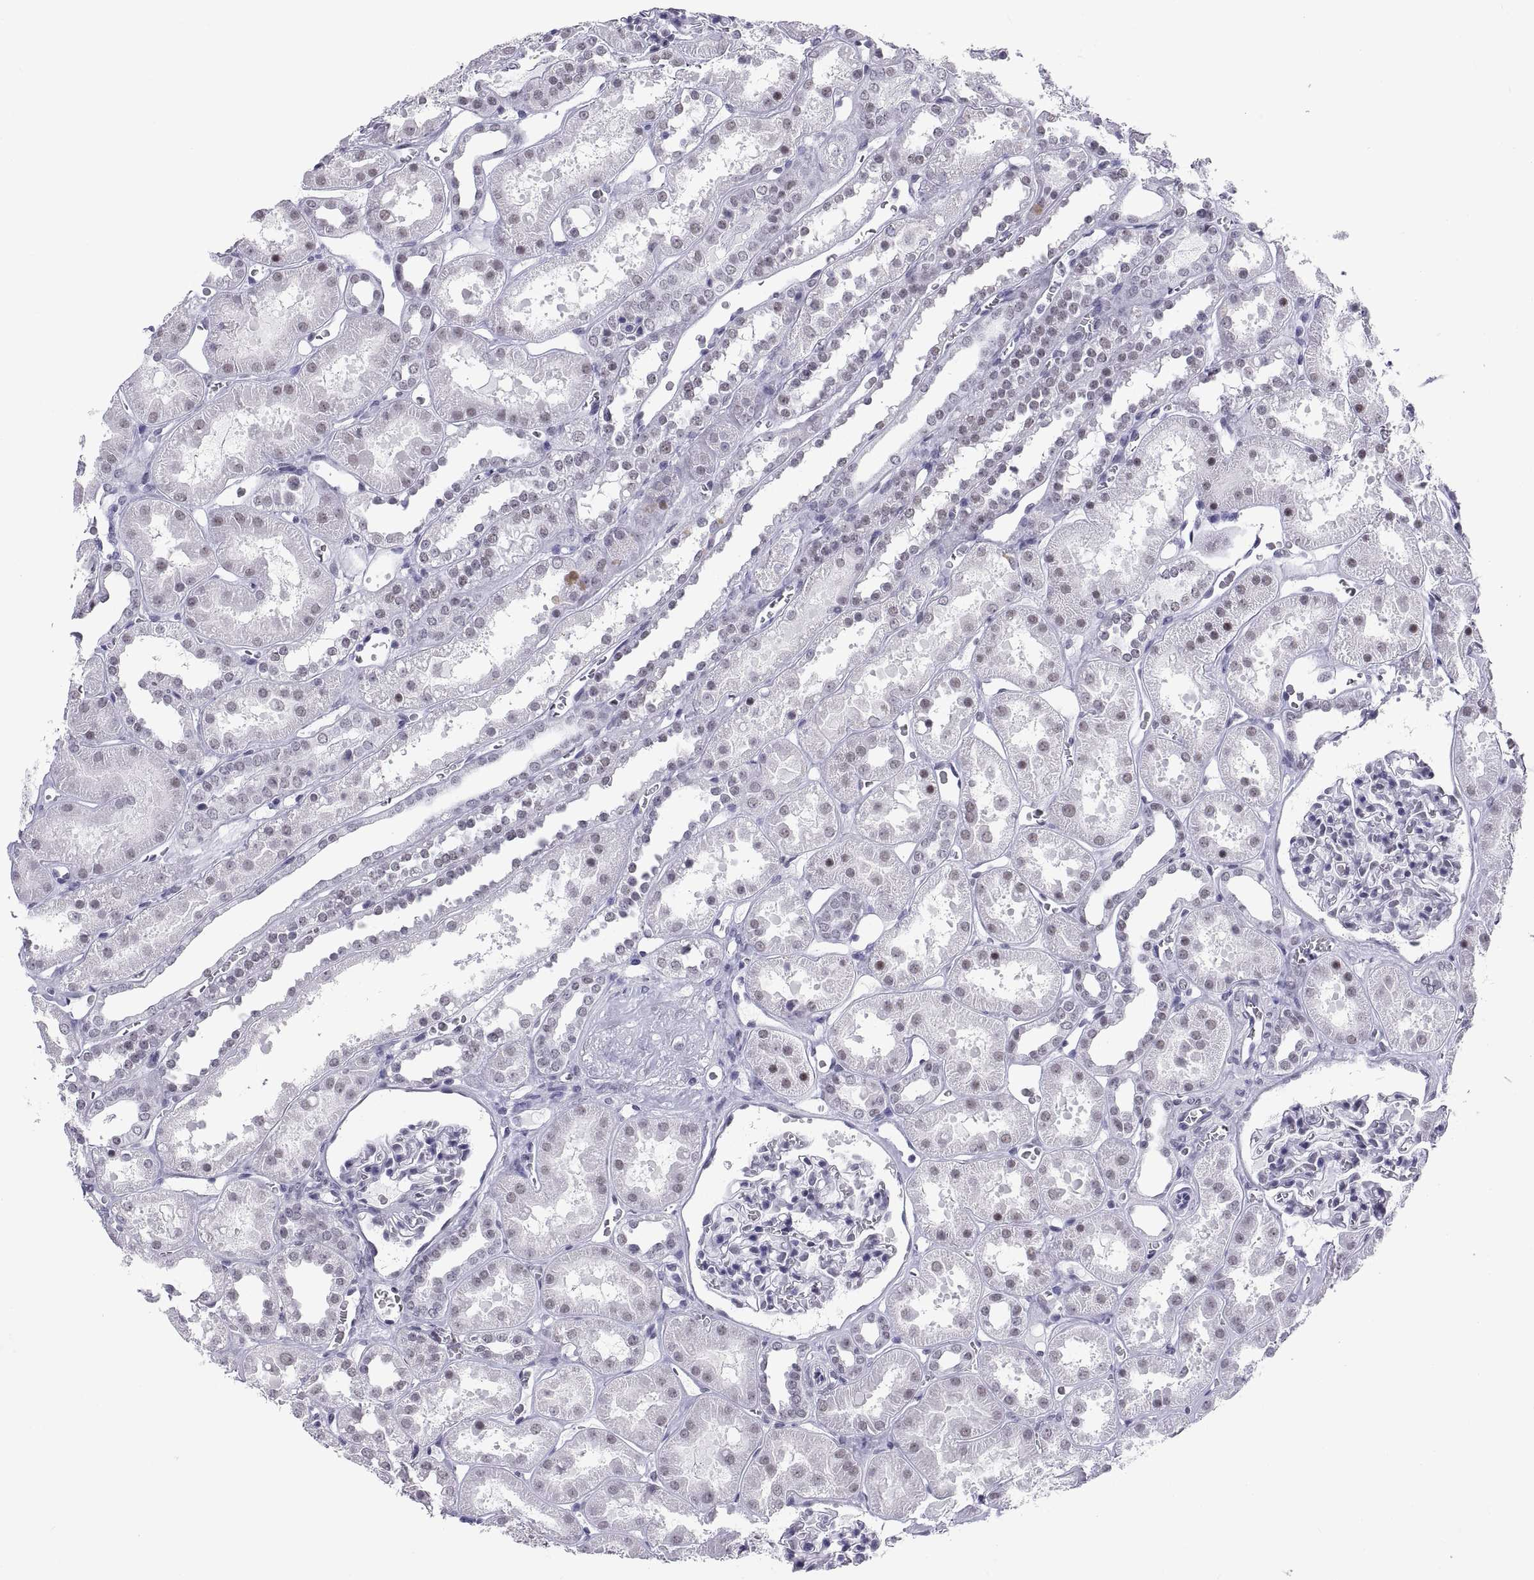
{"staining": {"intensity": "negative", "quantity": "none", "location": "none"}, "tissue": "kidney", "cell_type": "Cells in glomeruli", "image_type": "normal", "snomed": [{"axis": "morphology", "description": "Normal tissue, NOS"}, {"axis": "topography", "description": "Kidney"}], "caption": "Immunohistochemistry (IHC) histopathology image of normal human kidney stained for a protein (brown), which exhibits no staining in cells in glomeruli.", "gene": "NEUROD6", "patient": {"sex": "female", "age": 41}}